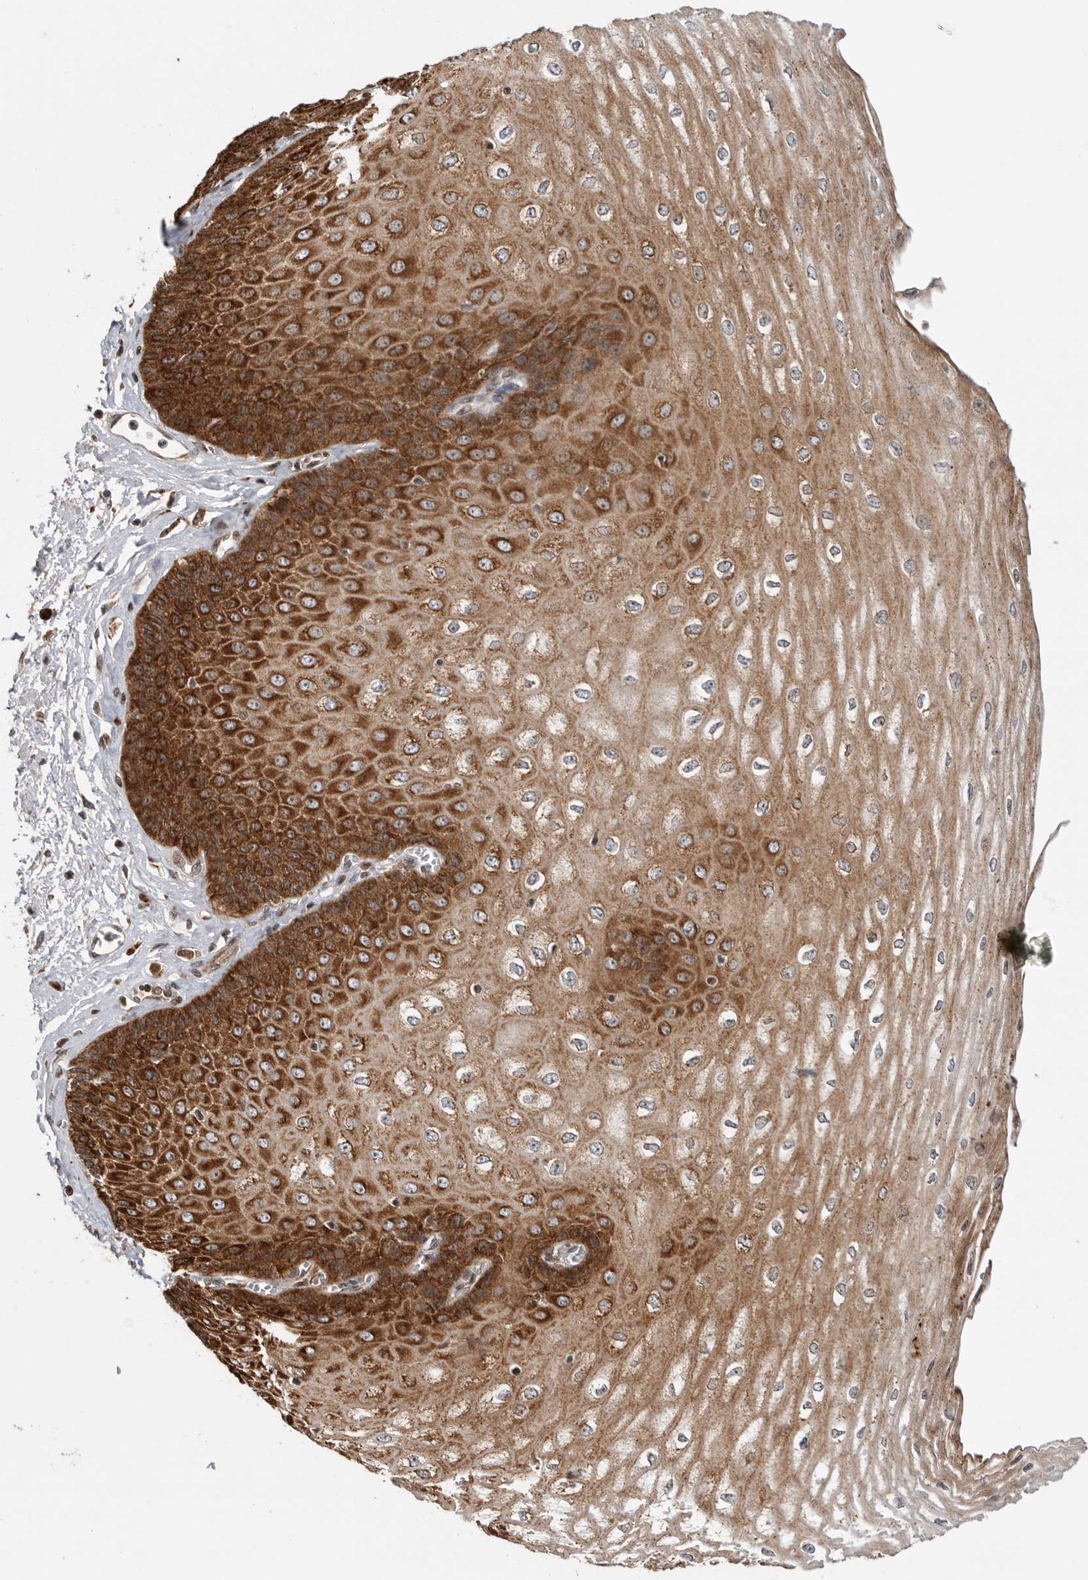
{"staining": {"intensity": "strong", "quantity": ">75%", "location": "cytoplasmic/membranous"}, "tissue": "esophagus", "cell_type": "Squamous epithelial cells", "image_type": "normal", "snomed": [{"axis": "morphology", "description": "Normal tissue, NOS"}, {"axis": "topography", "description": "Esophagus"}], "caption": "IHC histopathology image of unremarkable esophagus stained for a protein (brown), which reveals high levels of strong cytoplasmic/membranous staining in about >75% of squamous epithelial cells.", "gene": "FZD3", "patient": {"sex": "male", "age": 60}}